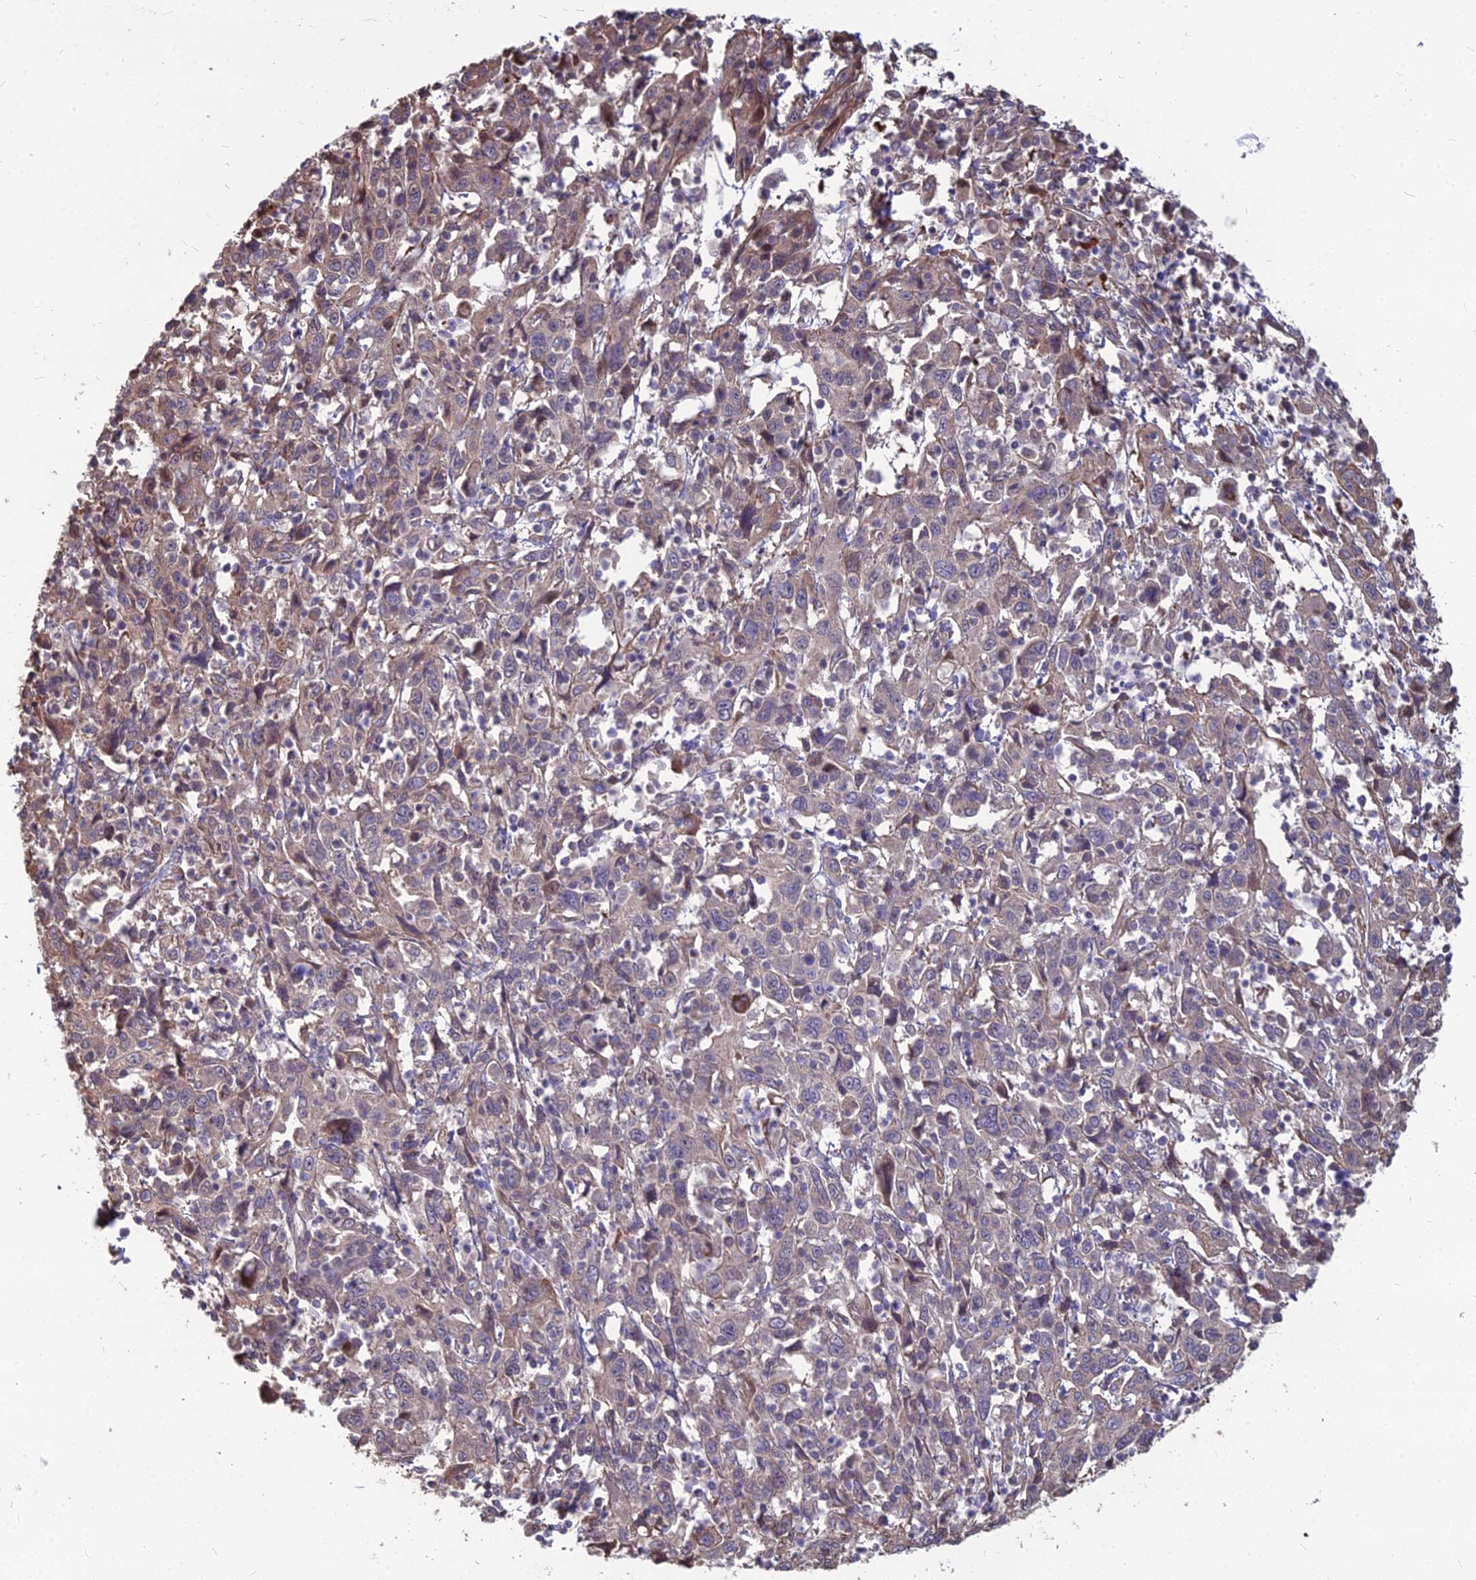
{"staining": {"intensity": "moderate", "quantity": "25%-75%", "location": "cytoplasmic/membranous"}, "tissue": "cervical cancer", "cell_type": "Tumor cells", "image_type": "cancer", "snomed": [{"axis": "morphology", "description": "Squamous cell carcinoma, NOS"}, {"axis": "topography", "description": "Cervix"}], "caption": "Immunohistochemistry micrograph of cervical cancer (squamous cell carcinoma) stained for a protein (brown), which reveals medium levels of moderate cytoplasmic/membranous expression in approximately 25%-75% of tumor cells.", "gene": "LSM6", "patient": {"sex": "female", "age": 46}}